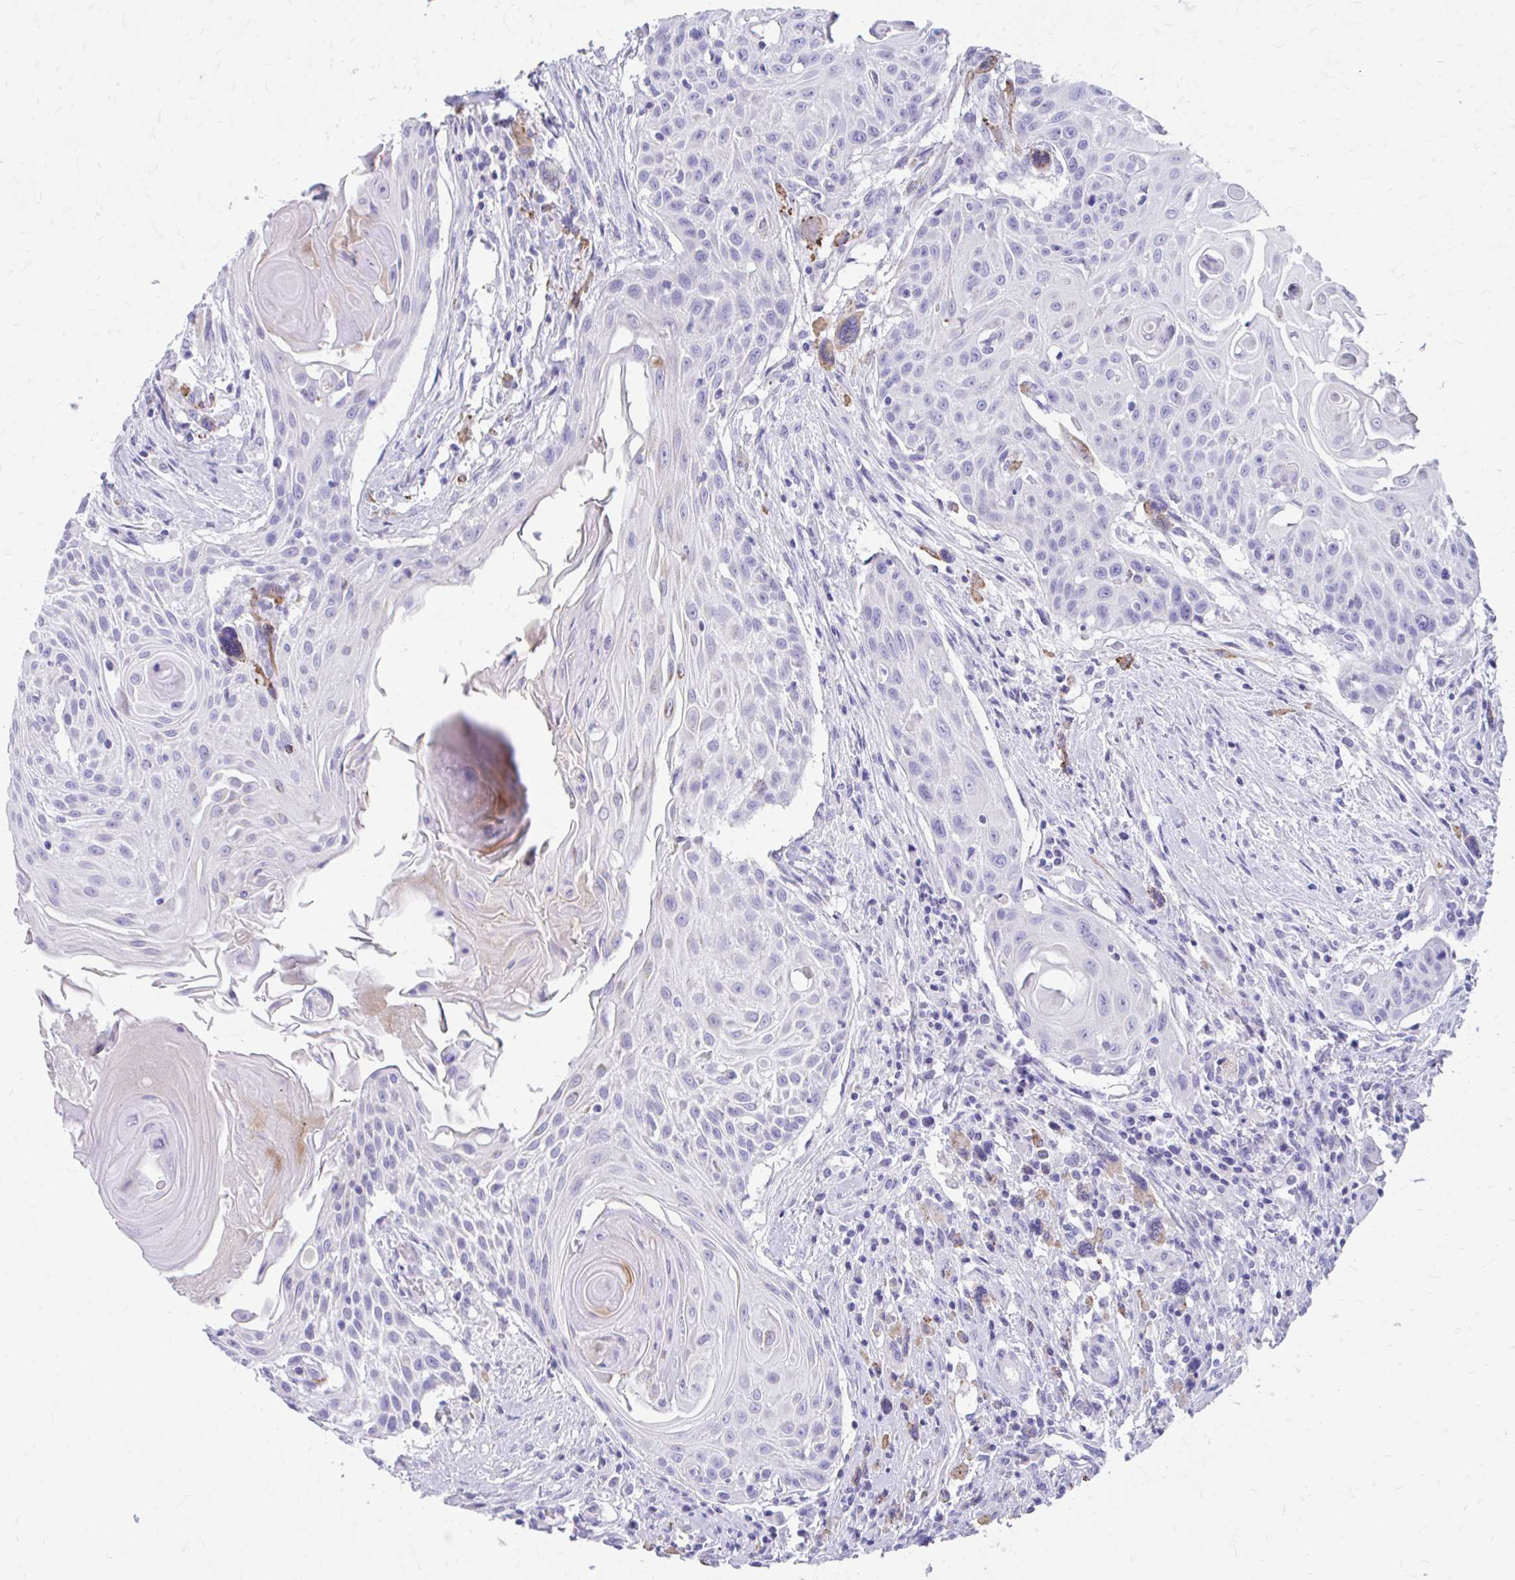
{"staining": {"intensity": "negative", "quantity": "none", "location": "none"}, "tissue": "head and neck cancer", "cell_type": "Tumor cells", "image_type": "cancer", "snomed": [{"axis": "morphology", "description": "Squamous cell carcinoma, NOS"}, {"axis": "topography", "description": "Lymph node"}, {"axis": "topography", "description": "Salivary gland"}, {"axis": "topography", "description": "Head-Neck"}], "caption": "Tumor cells show no significant staining in head and neck cancer (squamous cell carcinoma). Brightfield microscopy of immunohistochemistry (IHC) stained with DAB (3,3'-diaminobenzidine) (brown) and hematoxylin (blue), captured at high magnification.", "gene": "KRIT1", "patient": {"sex": "female", "age": 74}}